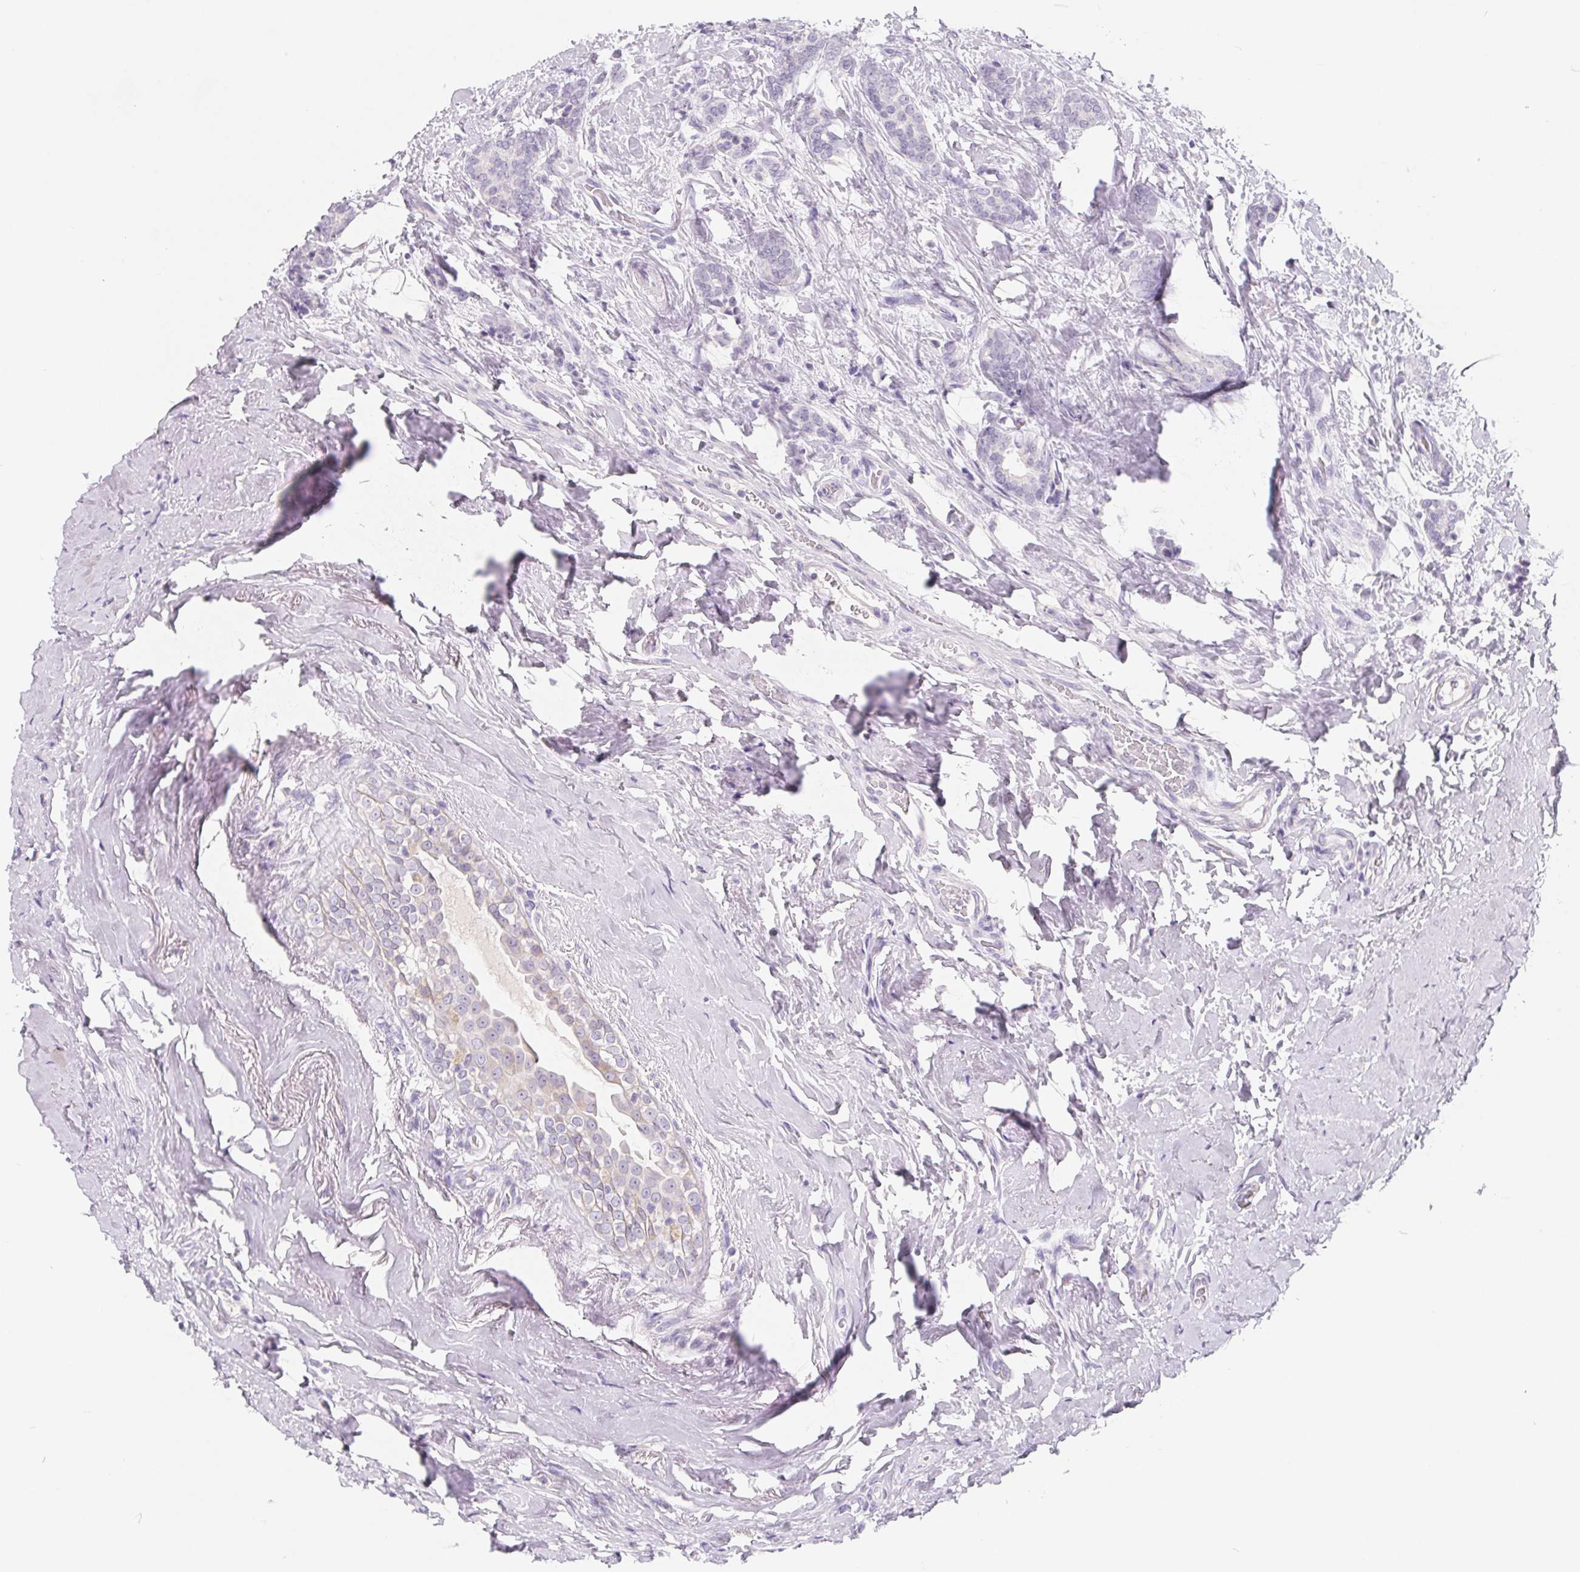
{"staining": {"intensity": "negative", "quantity": "none", "location": "none"}, "tissue": "breast cancer", "cell_type": "Tumor cells", "image_type": "cancer", "snomed": [{"axis": "morphology", "description": "Normal tissue, NOS"}, {"axis": "morphology", "description": "Duct carcinoma"}, {"axis": "topography", "description": "Breast"}], "caption": "Tumor cells show no significant protein expression in breast cancer (intraductal carcinoma).", "gene": "FDX1", "patient": {"sex": "female", "age": 77}}